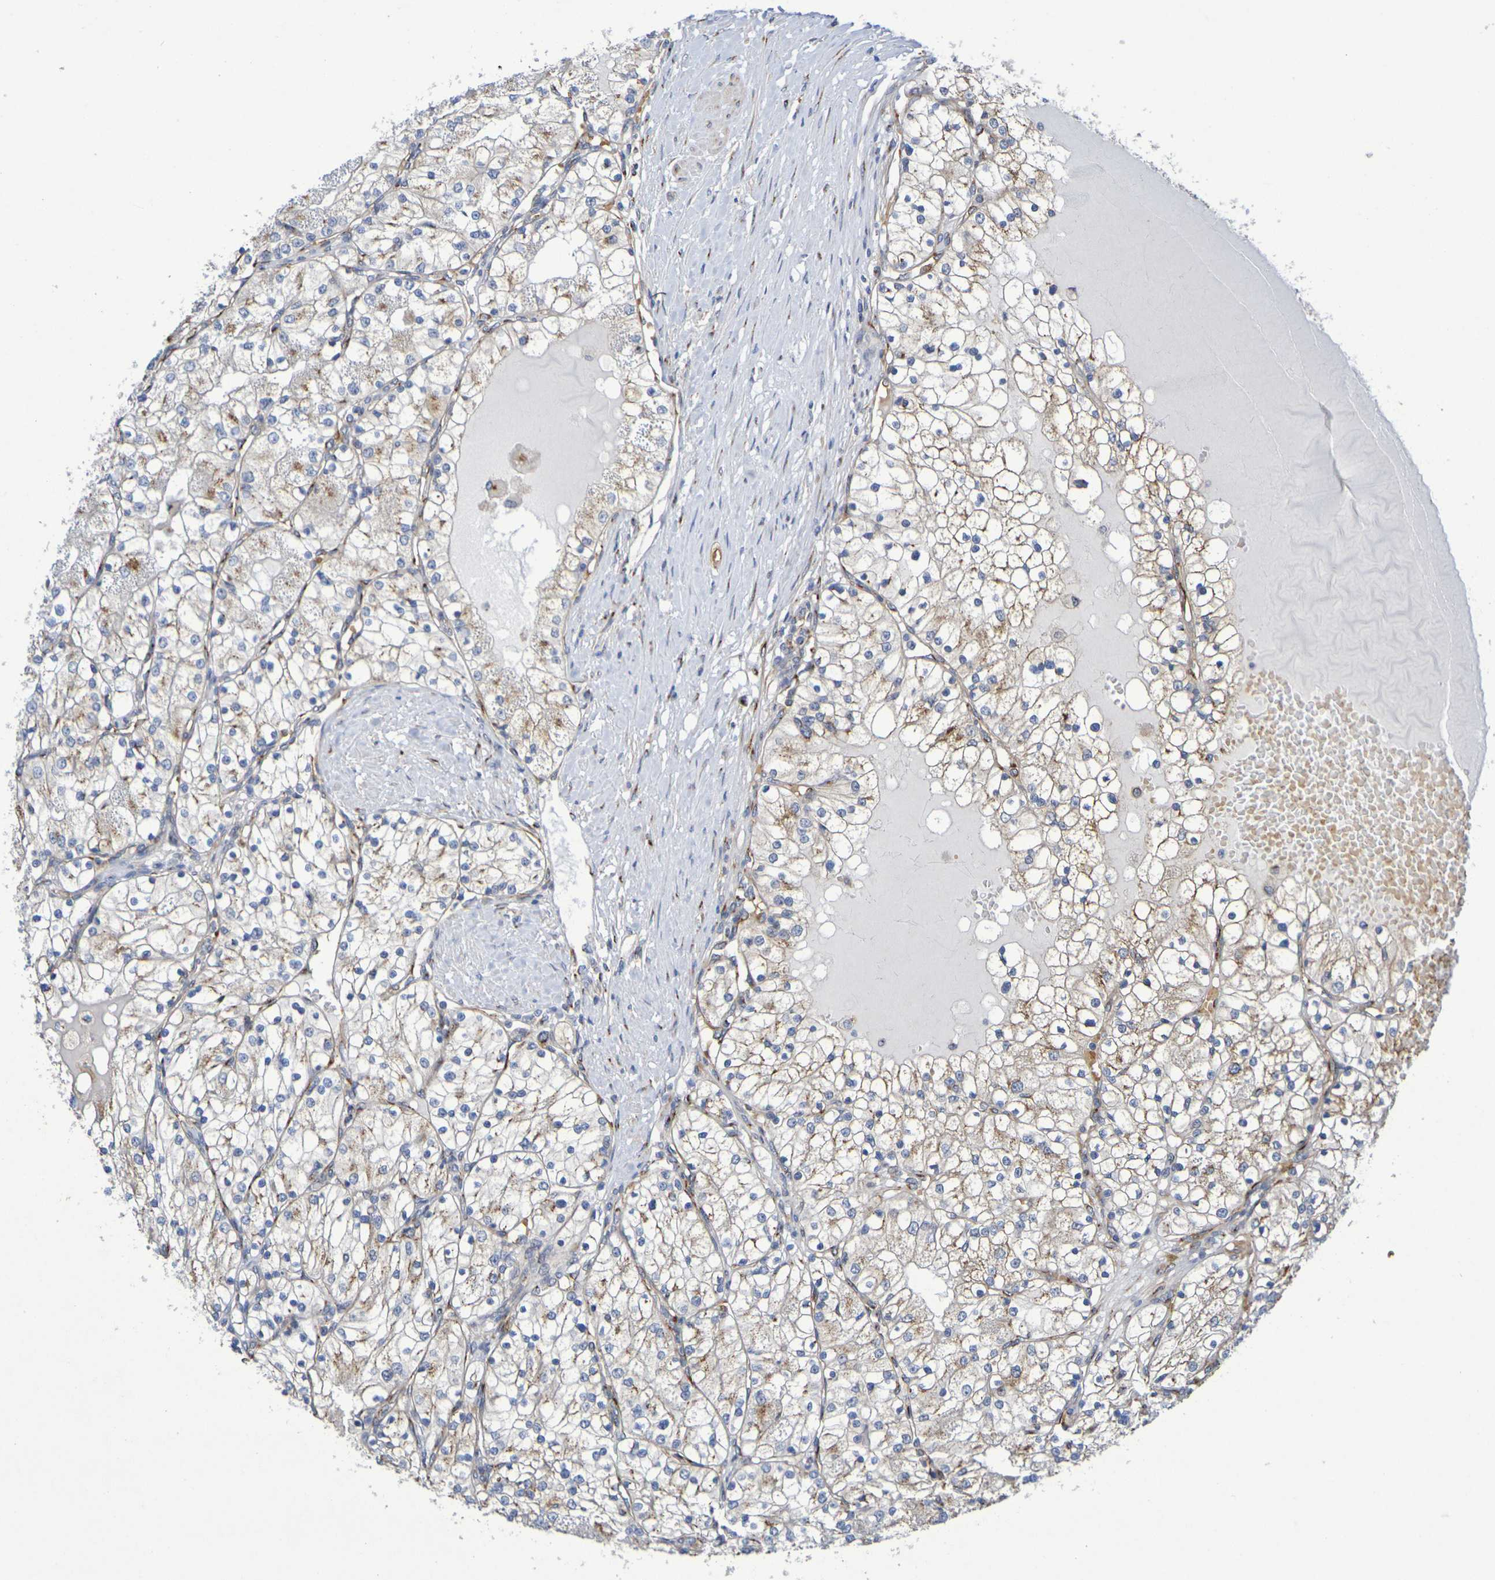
{"staining": {"intensity": "weak", "quantity": ">75%", "location": "cytoplasmic/membranous"}, "tissue": "renal cancer", "cell_type": "Tumor cells", "image_type": "cancer", "snomed": [{"axis": "morphology", "description": "Adenocarcinoma, NOS"}, {"axis": "topography", "description": "Kidney"}], "caption": "Immunohistochemical staining of human renal cancer shows weak cytoplasmic/membranous protein positivity in about >75% of tumor cells.", "gene": "DCP2", "patient": {"sex": "male", "age": 68}}